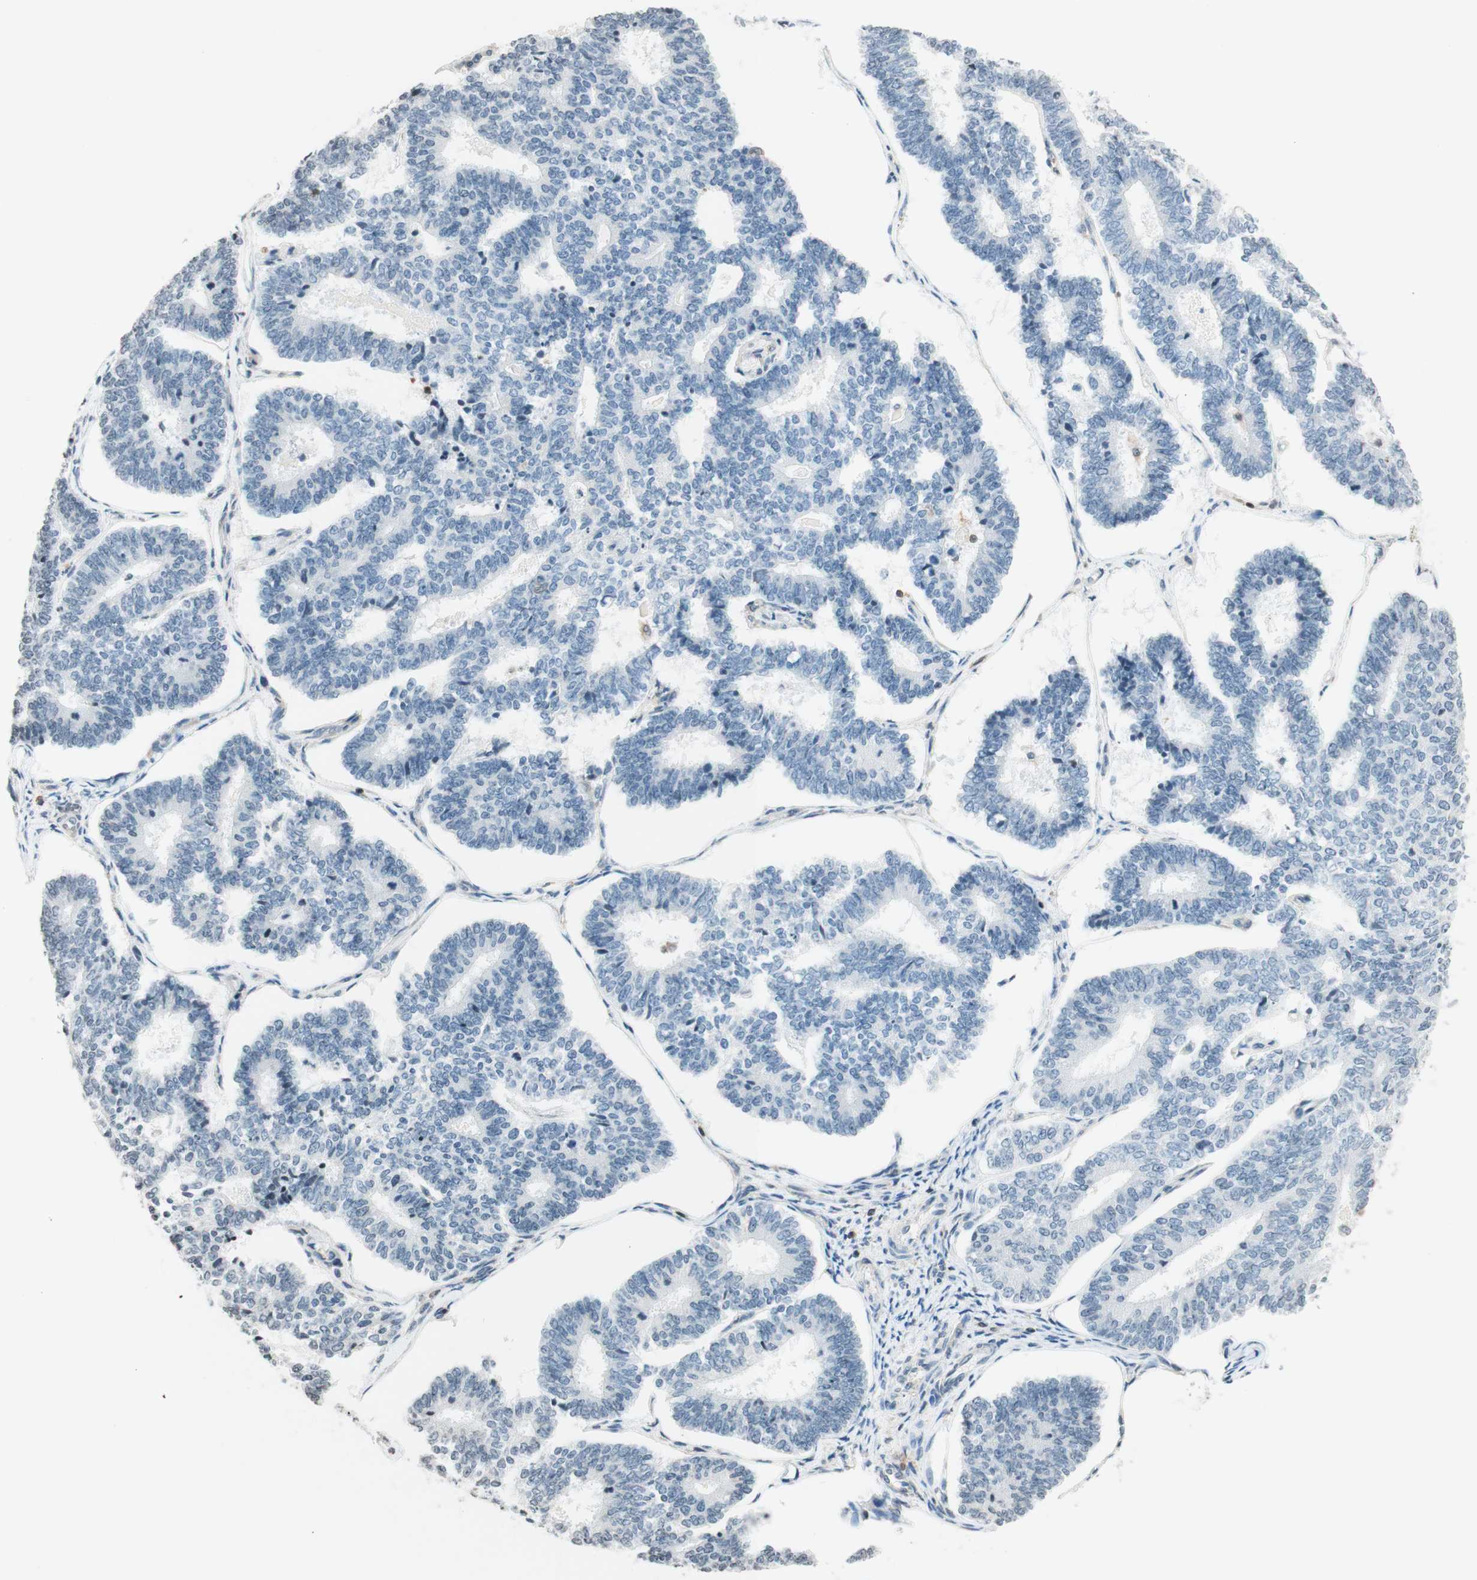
{"staining": {"intensity": "negative", "quantity": "none", "location": "none"}, "tissue": "endometrial cancer", "cell_type": "Tumor cells", "image_type": "cancer", "snomed": [{"axis": "morphology", "description": "Adenocarcinoma, NOS"}, {"axis": "topography", "description": "Endometrium"}], "caption": "High magnification brightfield microscopy of endometrial cancer (adenocarcinoma) stained with DAB (brown) and counterstained with hematoxylin (blue): tumor cells show no significant staining.", "gene": "WIPF1", "patient": {"sex": "female", "age": 70}}